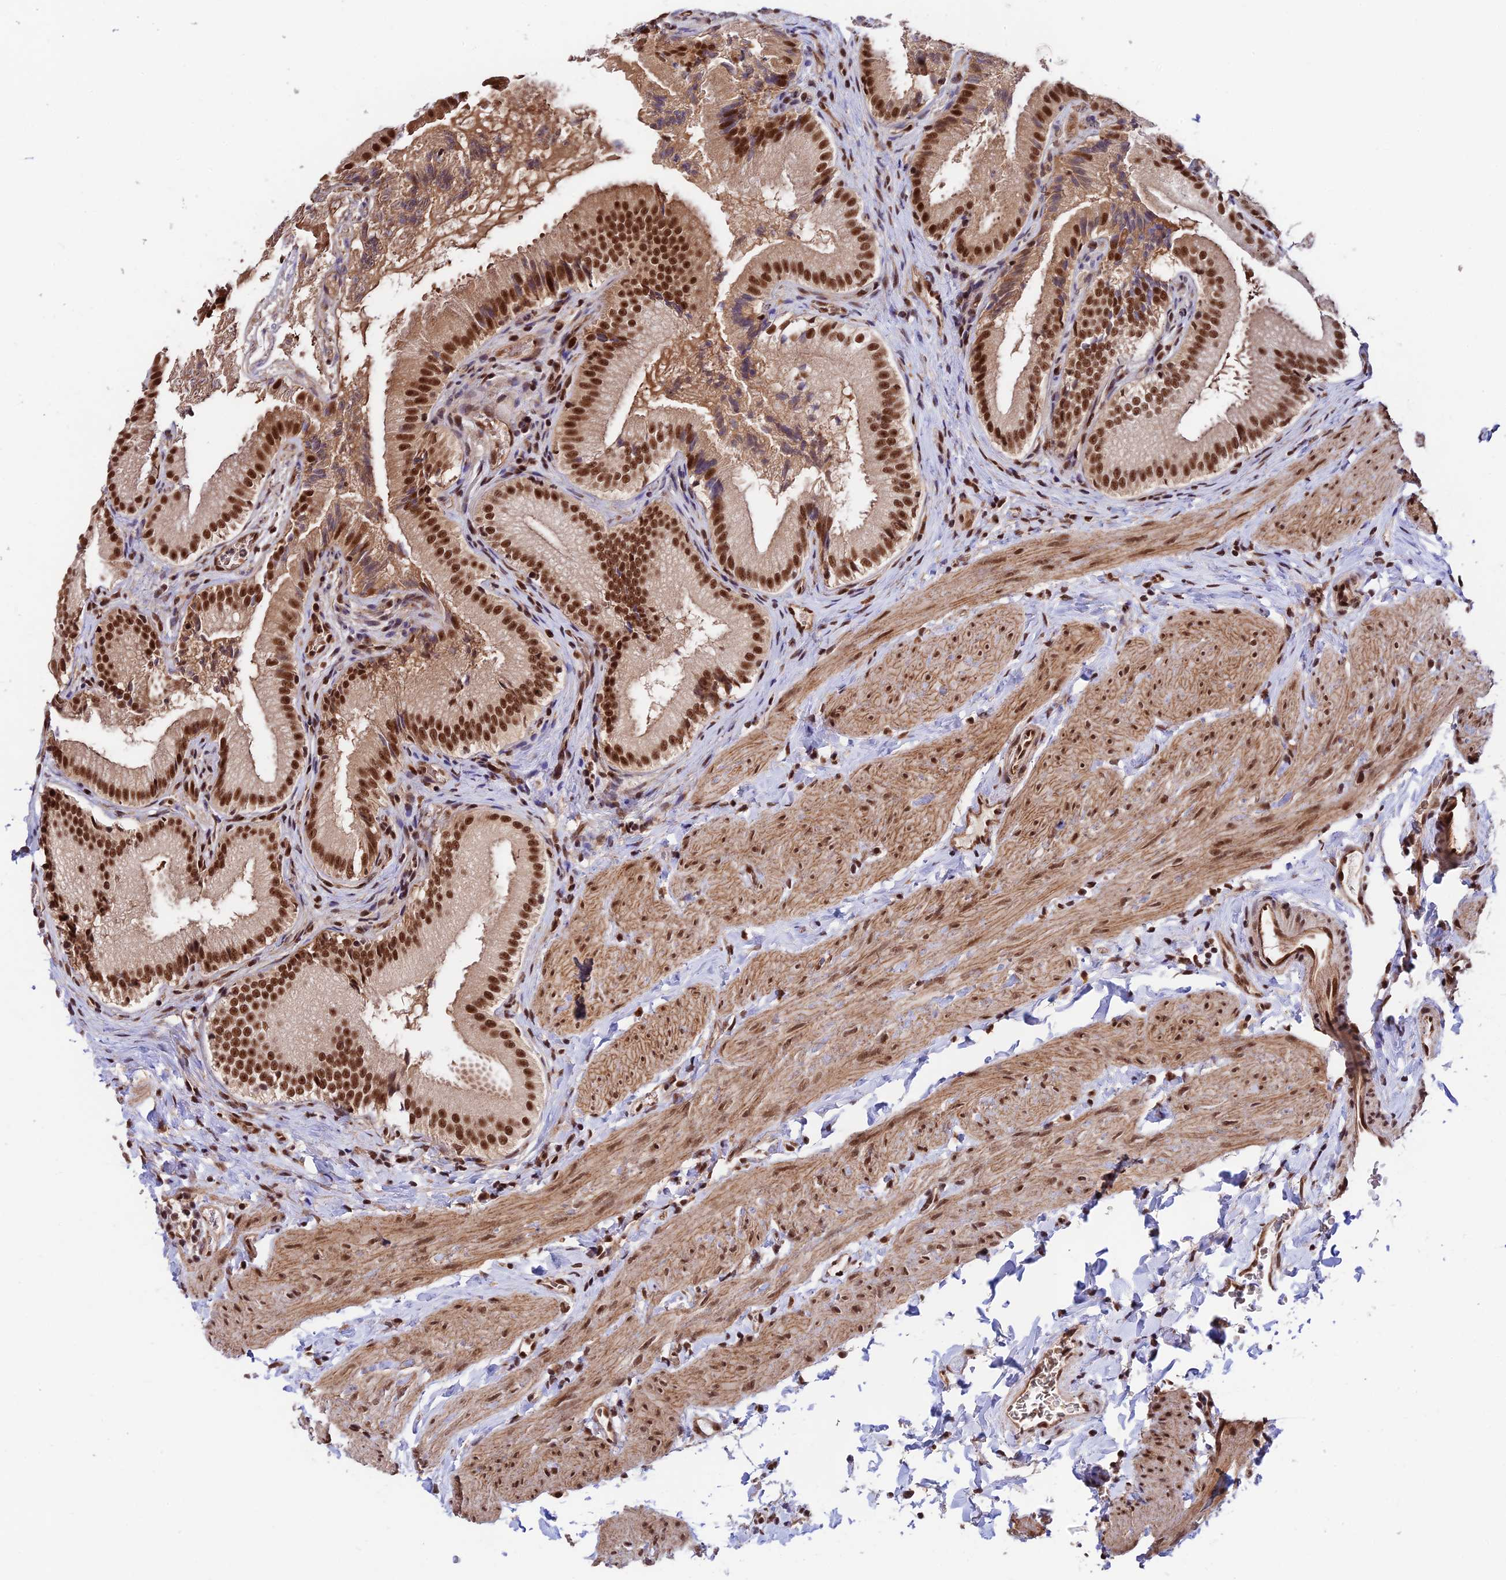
{"staining": {"intensity": "strong", "quantity": ">75%", "location": "nuclear"}, "tissue": "gallbladder", "cell_type": "Glandular cells", "image_type": "normal", "snomed": [{"axis": "morphology", "description": "Normal tissue, NOS"}, {"axis": "topography", "description": "Gallbladder"}], "caption": "Protein expression analysis of benign gallbladder exhibits strong nuclear positivity in about >75% of glandular cells. Immunohistochemistry stains the protein in brown and the nuclei are stained blue.", "gene": "RBM42", "patient": {"sex": "female", "age": 30}}